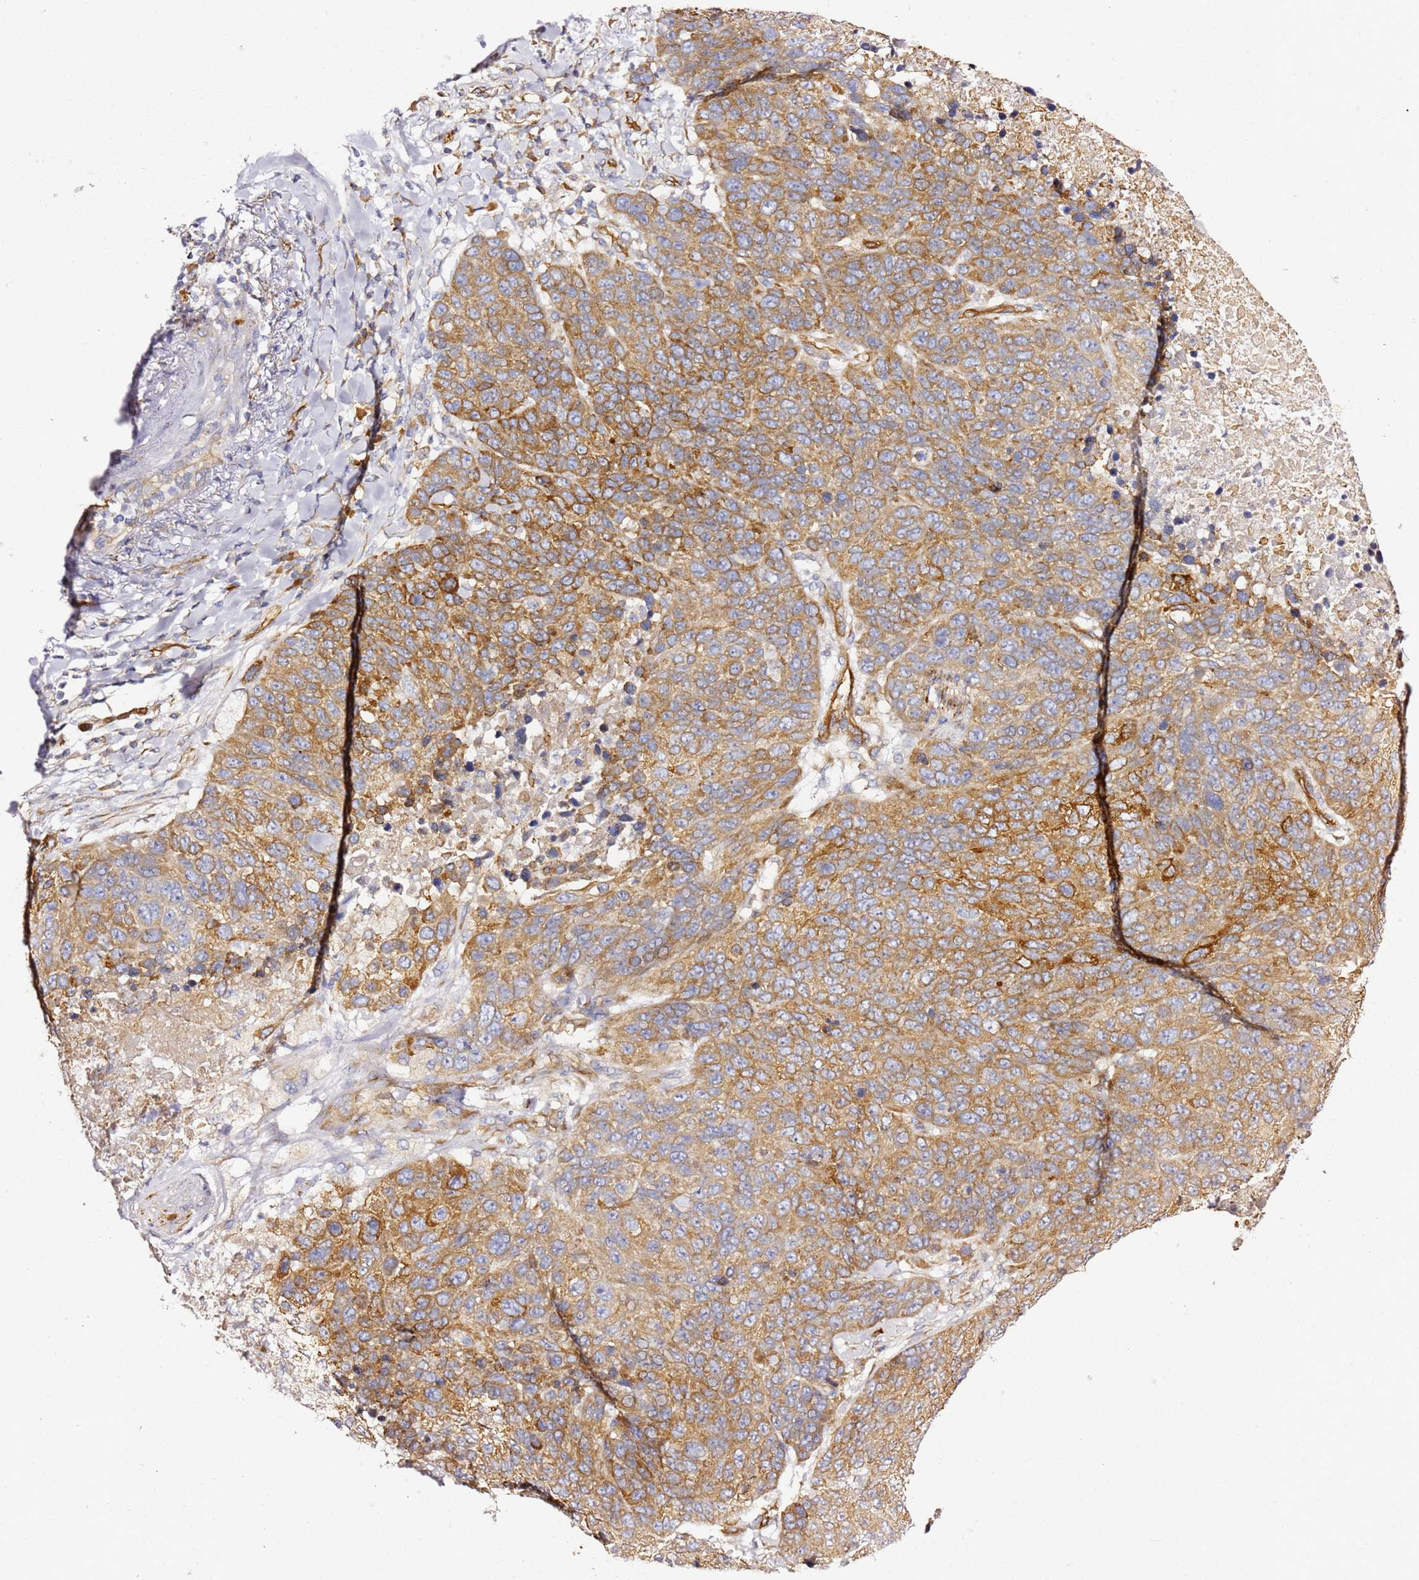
{"staining": {"intensity": "moderate", "quantity": ">75%", "location": "cytoplasmic/membranous"}, "tissue": "lung cancer", "cell_type": "Tumor cells", "image_type": "cancer", "snomed": [{"axis": "morphology", "description": "Normal tissue, NOS"}, {"axis": "morphology", "description": "Squamous cell carcinoma, NOS"}, {"axis": "topography", "description": "Lymph node"}, {"axis": "topography", "description": "Lung"}], "caption": "Moderate cytoplasmic/membranous protein positivity is present in approximately >75% of tumor cells in lung cancer (squamous cell carcinoma).", "gene": "KIF7", "patient": {"sex": "male", "age": 66}}